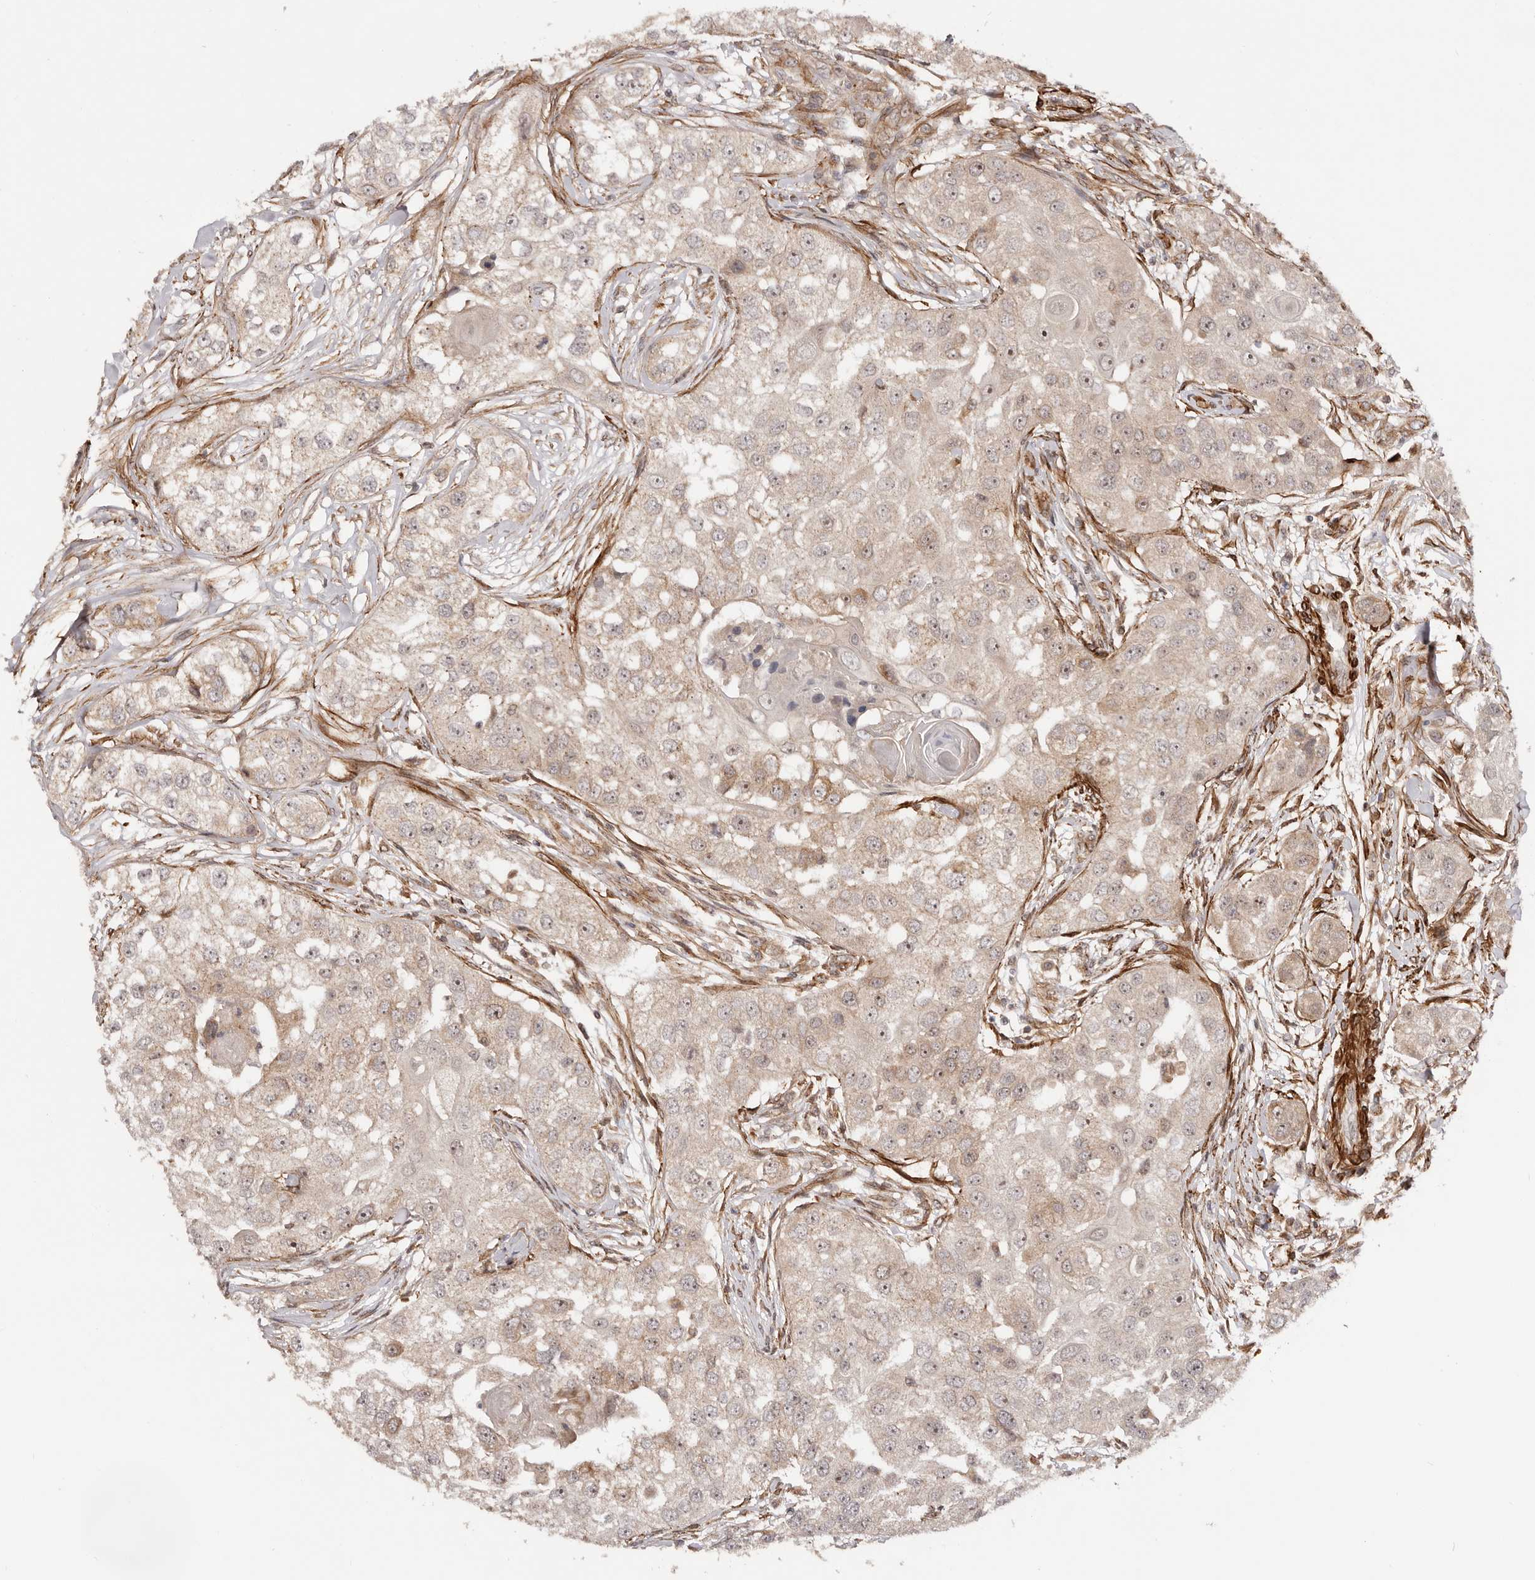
{"staining": {"intensity": "moderate", "quantity": ">75%", "location": "cytoplasmic/membranous,nuclear"}, "tissue": "head and neck cancer", "cell_type": "Tumor cells", "image_type": "cancer", "snomed": [{"axis": "morphology", "description": "Normal tissue, NOS"}, {"axis": "morphology", "description": "Squamous cell carcinoma, NOS"}, {"axis": "topography", "description": "Skeletal muscle"}, {"axis": "topography", "description": "Head-Neck"}], "caption": "A high-resolution micrograph shows immunohistochemistry (IHC) staining of head and neck cancer, which reveals moderate cytoplasmic/membranous and nuclear positivity in approximately >75% of tumor cells. The protein is stained brown, and the nuclei are stained in blue (DAB IHC with brightfield microscopy, high magnification).", "gene": "MICAL2", "patient": {"sex": "male", "age": 51}}